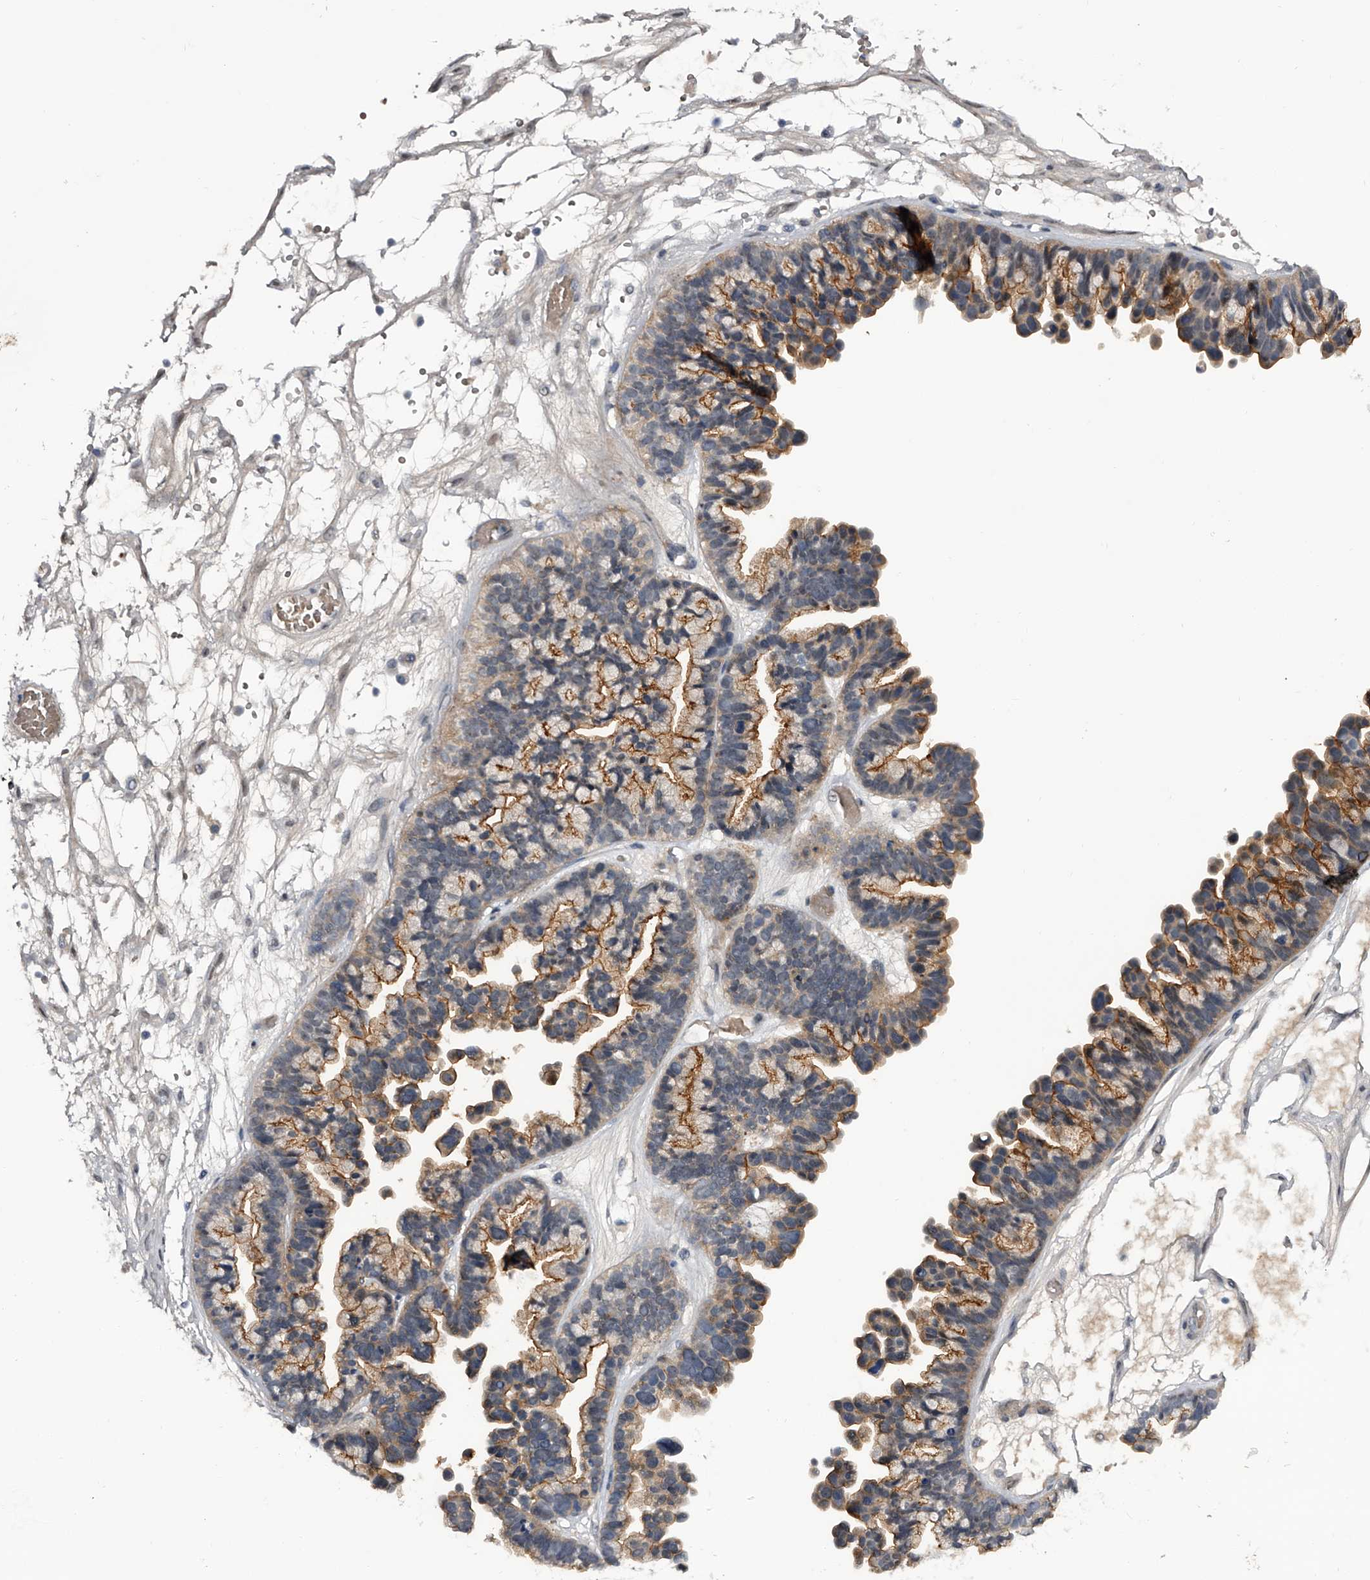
{"staining": {"intensity": "moderate", "quantity": "25%-75%", "location": "cytoplasmic/membranous"}, "tissue": "ovarian cancer", "cell_type": "Tumor cells", "image_type": "cancer", "snomed": [{"axis": "morphology", "description": "Cystadenocarcinoma, serous, NOS"}, {"axis": "topography", "description": "Ovary"}], "caption": "Immunohistochemical staining of human ovarian cancer shows medium levels of moderate cytoplasmic/membranous expression in approximately 25%-75% of tumor cells.", "gene": "MDN1", "patient": {"sex": "female", "age": 56}}